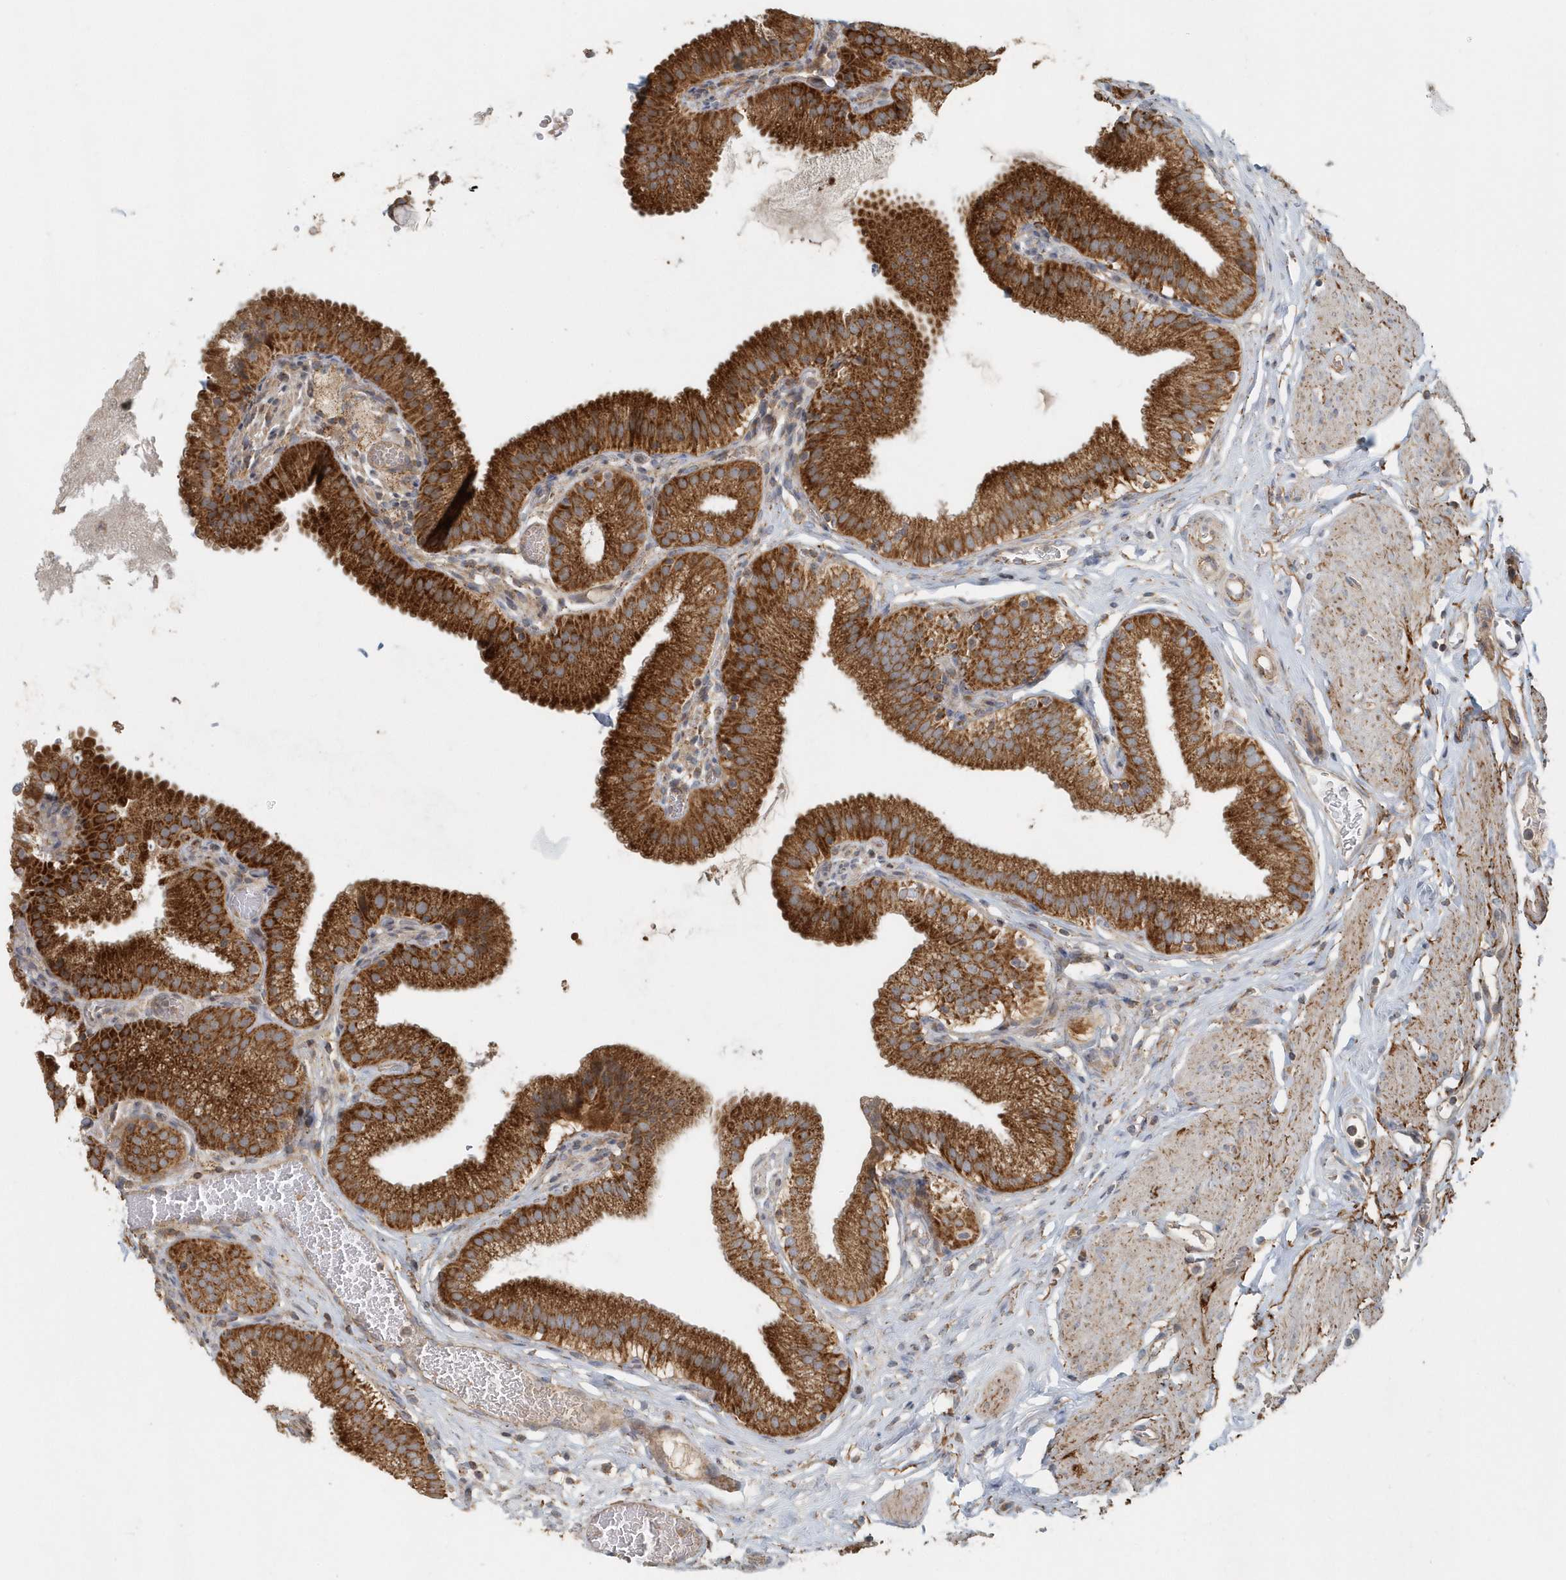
{"staining": {"intensity": "strong", "quantity": ">75%", "location": "cytoplasmic/membranous"}, "tissue": "gallbladder", "cell_type": "Glandular cells", "image_type": "normal", "snomed": [{"axis": "morphology", "description": "Normal tissue, NOS"}, {"axis": "topography", "description": "Gallbladder"}], "caption": "Protein expression by IHC displays strong cytoplasmic/membranous expression in about >75% of glandular cells in normal gallbladder. The protein of interest is shown in brown color, while the nuclei are stained blue.", "gene": "MMUT", "patient": {"sex": "male", "age": 54}}